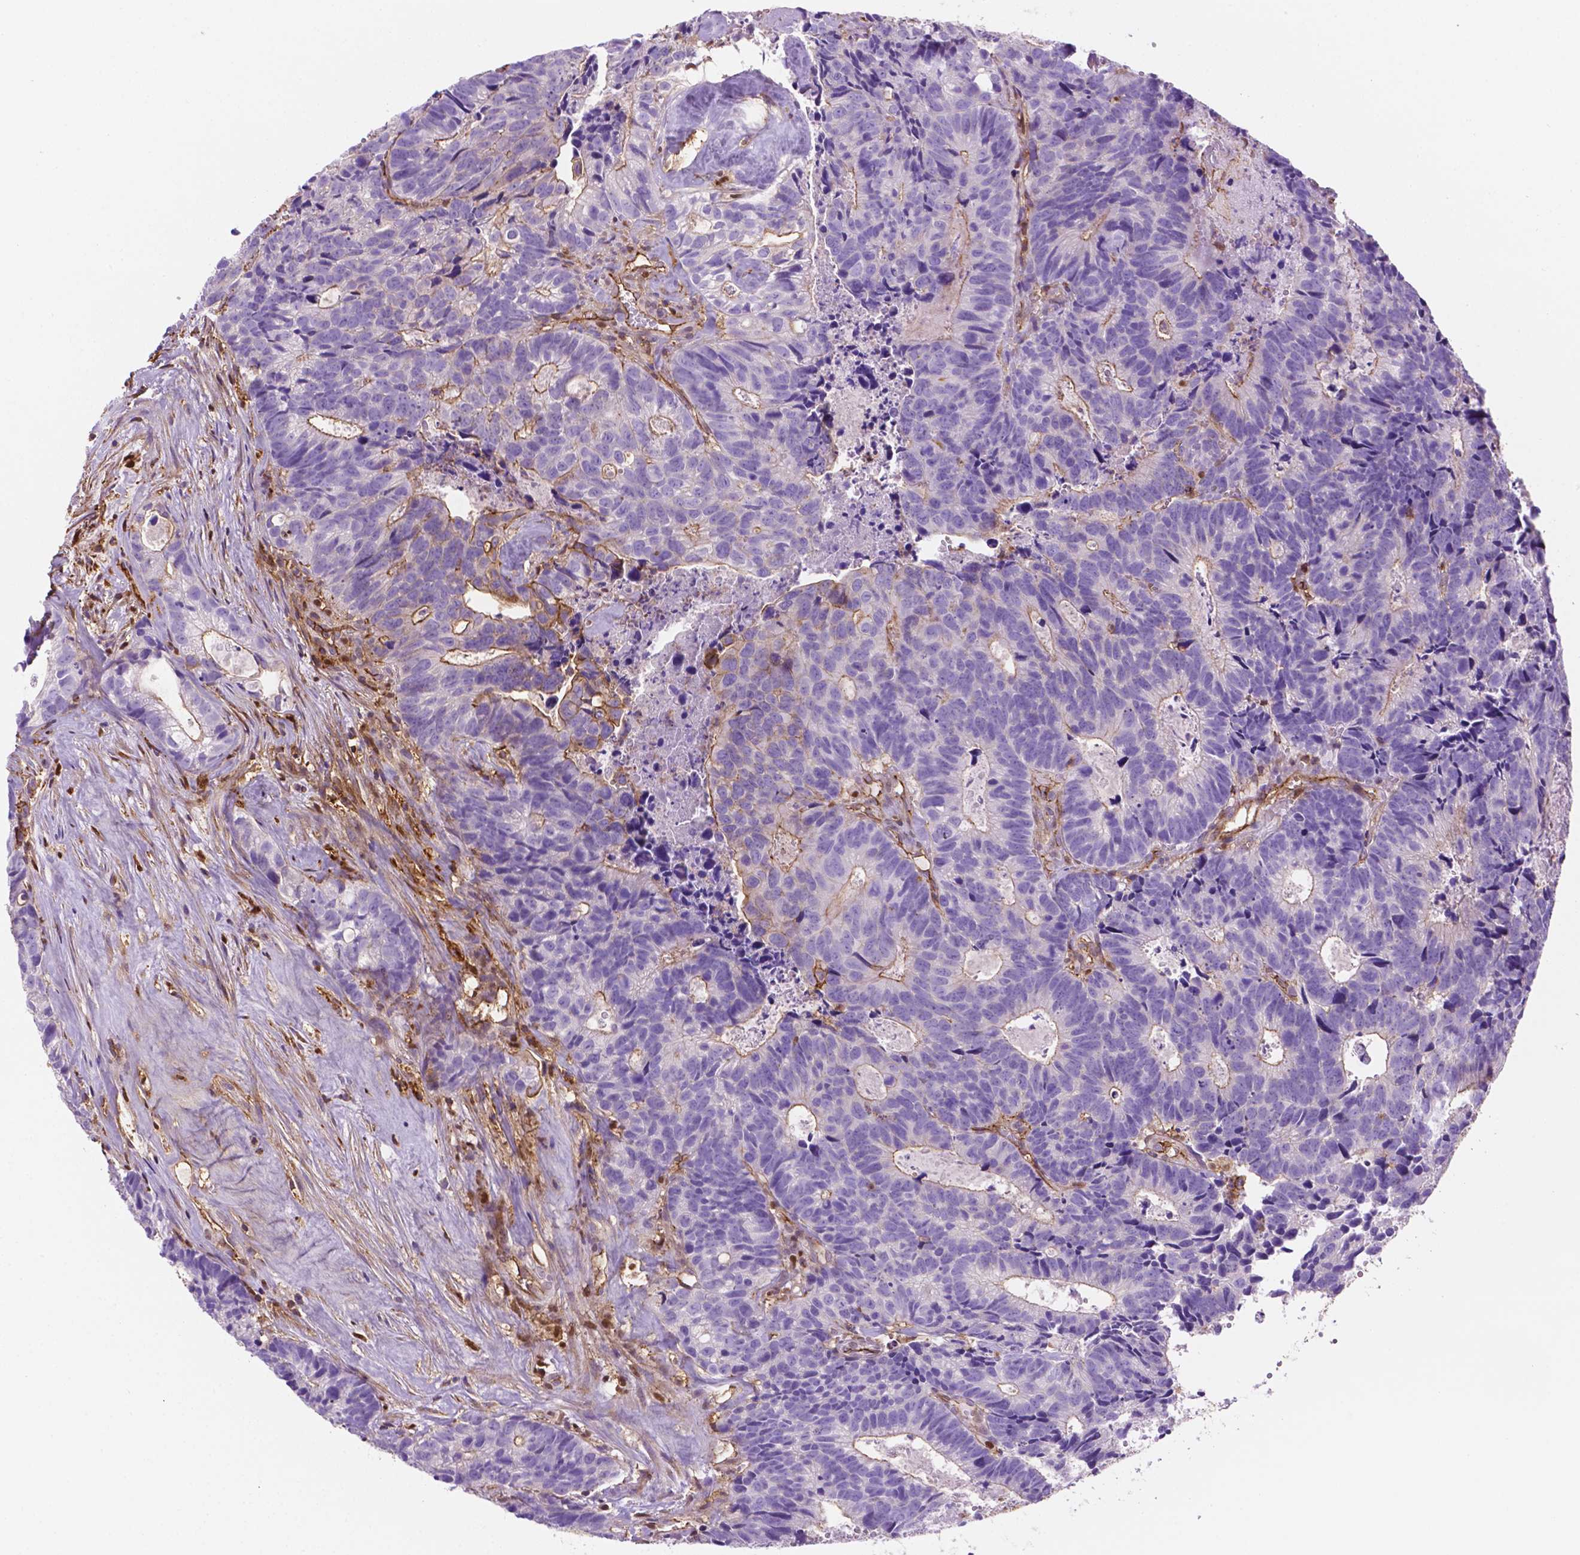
{"staining": {"intensity": "negative", "quantity": "none", "location": "none"}, "tissue": "head and neck cancer", "cell_type": "Tumor cells", "image_type": "cancer", "snomed": [{"axis": "morphology", "description": "Adenocarcinoma, NOS"}, {"axis": "topography", "description": "Head-Neck"}], "caption": "A high-resolution micrograph shows immunohistochemistry (IHC) staining of adenocarcinoma (head and neck), which exhibits no significant staining in tumor cells.", "gene": "DCN", "patient": {"sex": "male", "age": 62}}